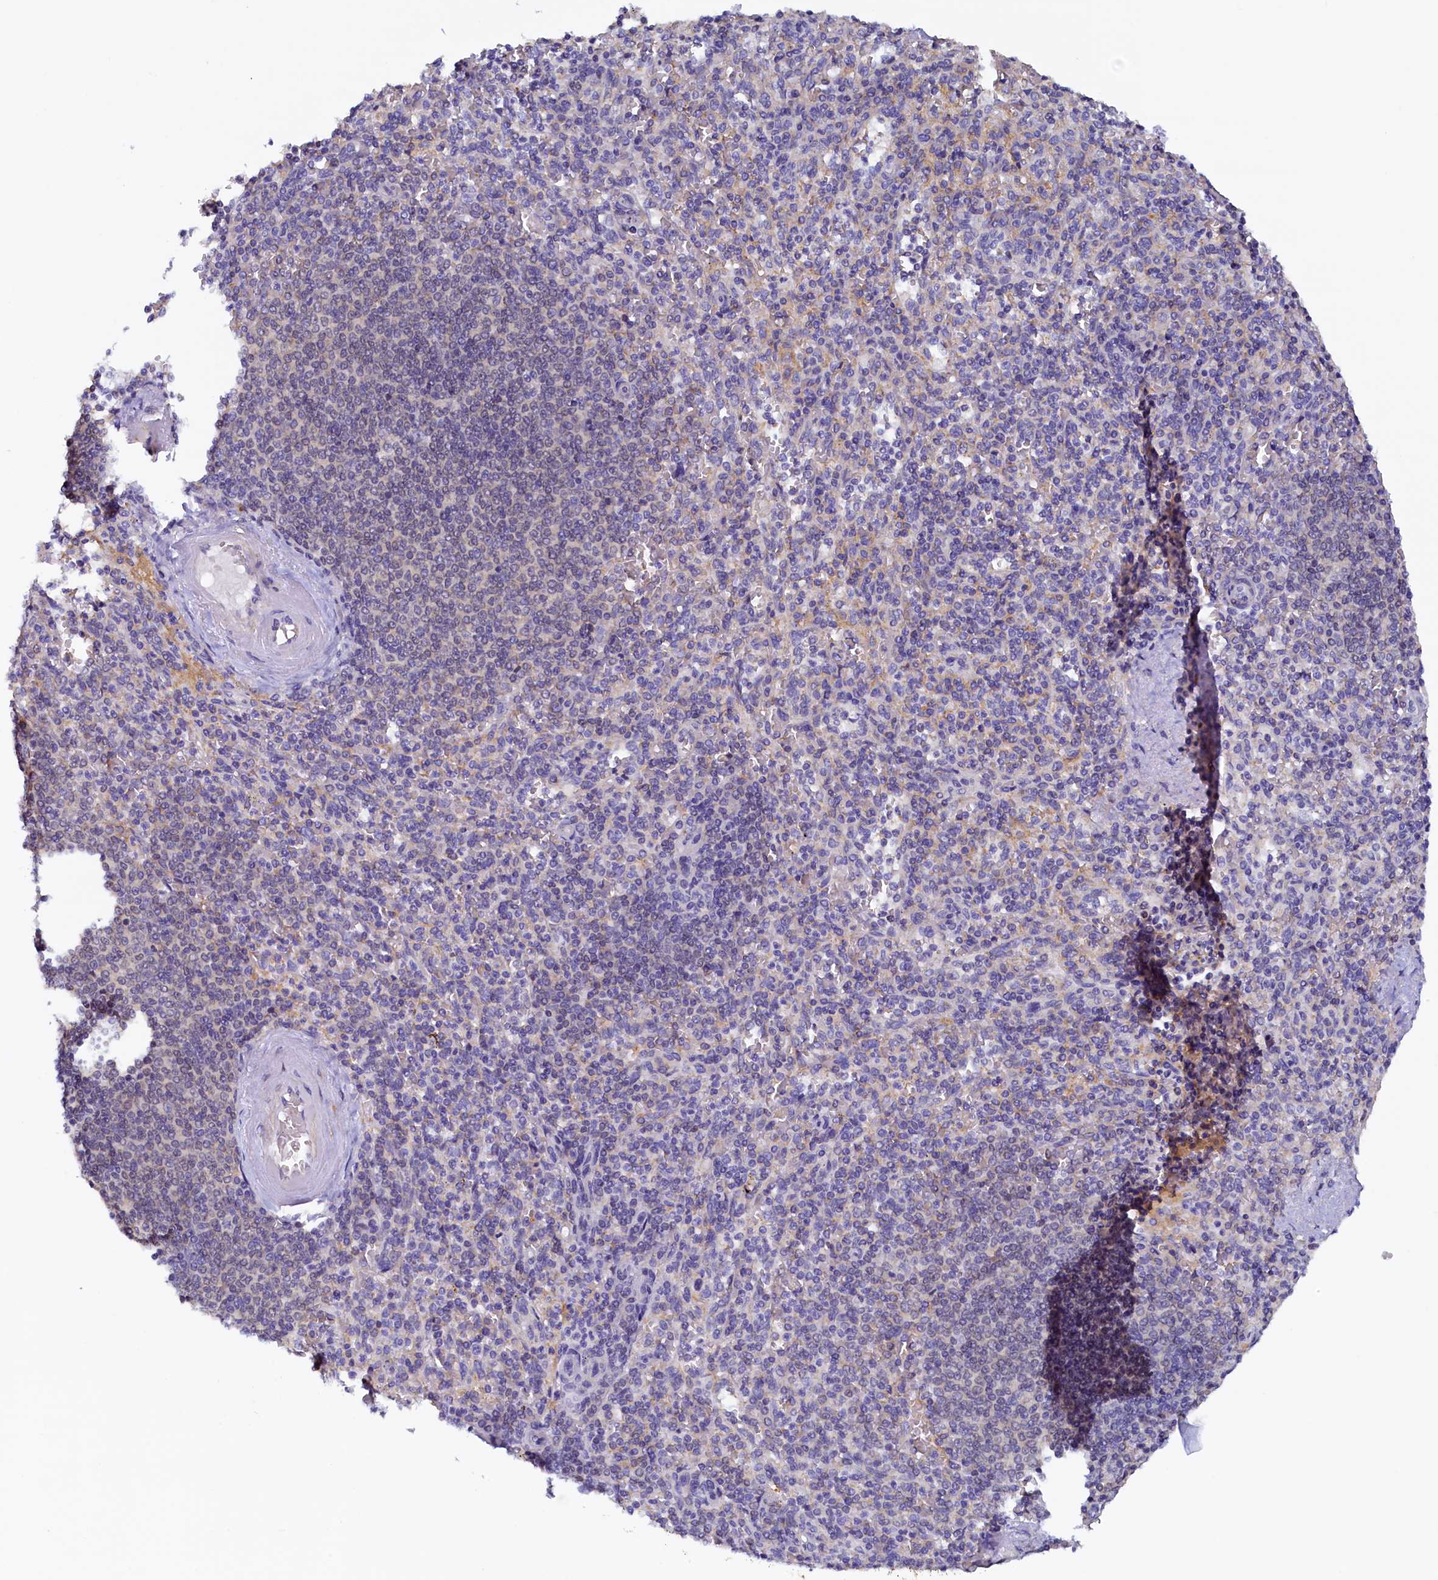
{"staining": {"intensity": "negative", "quantity": "none", "location": "none"}, "tissue": "spleen", "cell_type": "Cells in red pulp", "image_type": "normal", "snomed": [{"axis": "morphology", "description": "Normal tissue, NOS"}, {"axis": "topography", "description": "Spleen"}], "caption": "Spleen stained for a protein using immunohistochemistry demonstrates no expression cells in red pulp.", "gene": "DTD1", "patient": {"sex": "male", "age": 82}}